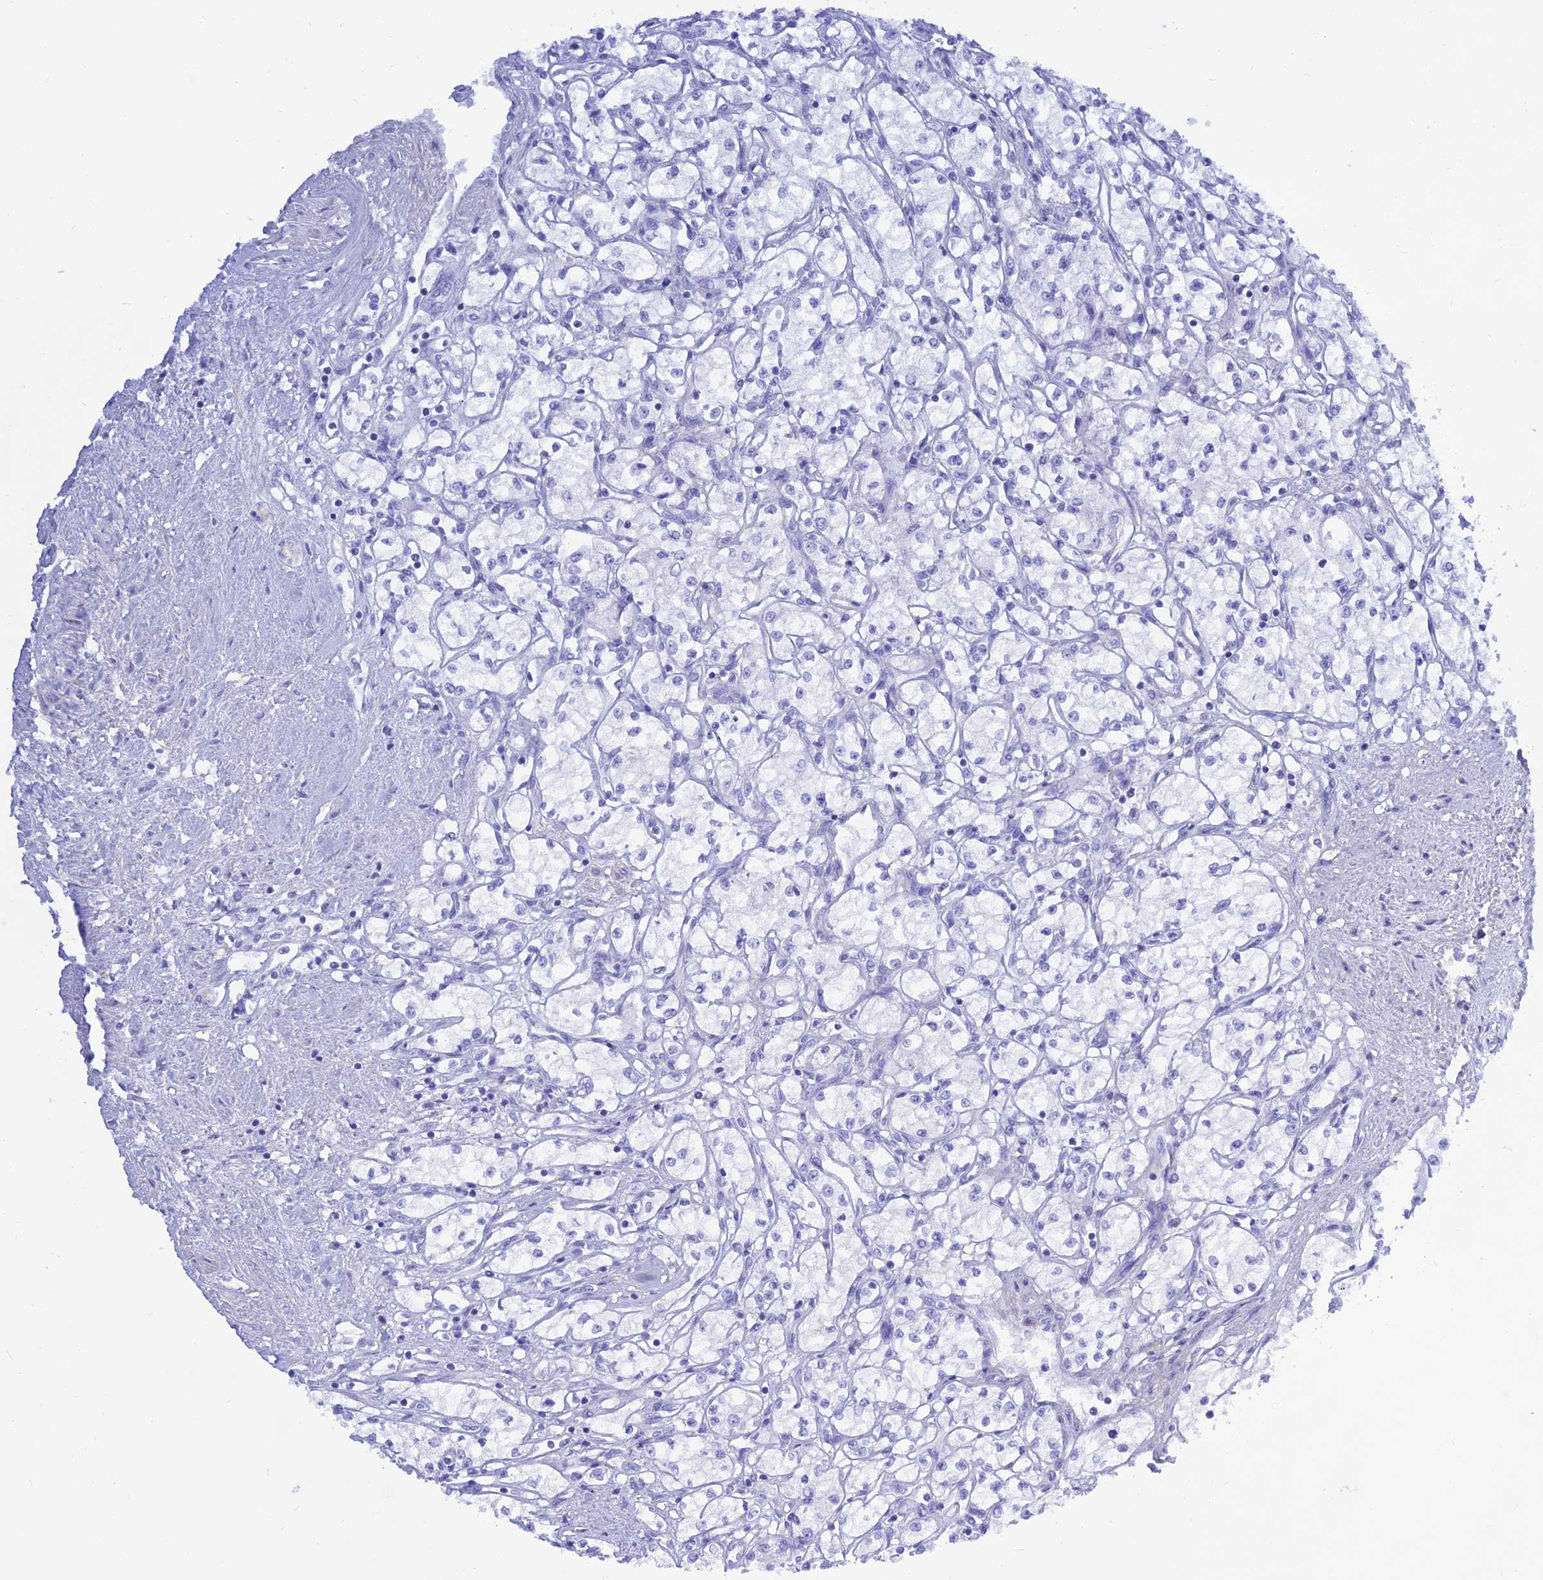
{"staining": {"intensity": "negative", "quantity": "none", "location": "none"}, "tissue": "renal cancer", "cell_type": "Tumor cells", "image_type": "cancer", "snomed": [{"axis": "morphology", "description": "Adenocarcinoma, NOS"}, {"axis": "topography", "description": "Kidney"}], "caption": "Histopathology image shows no significant protein positivity in tumor cells of renal cancer (adenocarcinoma). Brightfield microscopy of IHC stained with DAB (3,3'-diaminobenzidine) (brown) and hematoxylin (blue), captured at high magnification.", "gene": "PRNP", "patient": {"sex": "male", "age": 59}}